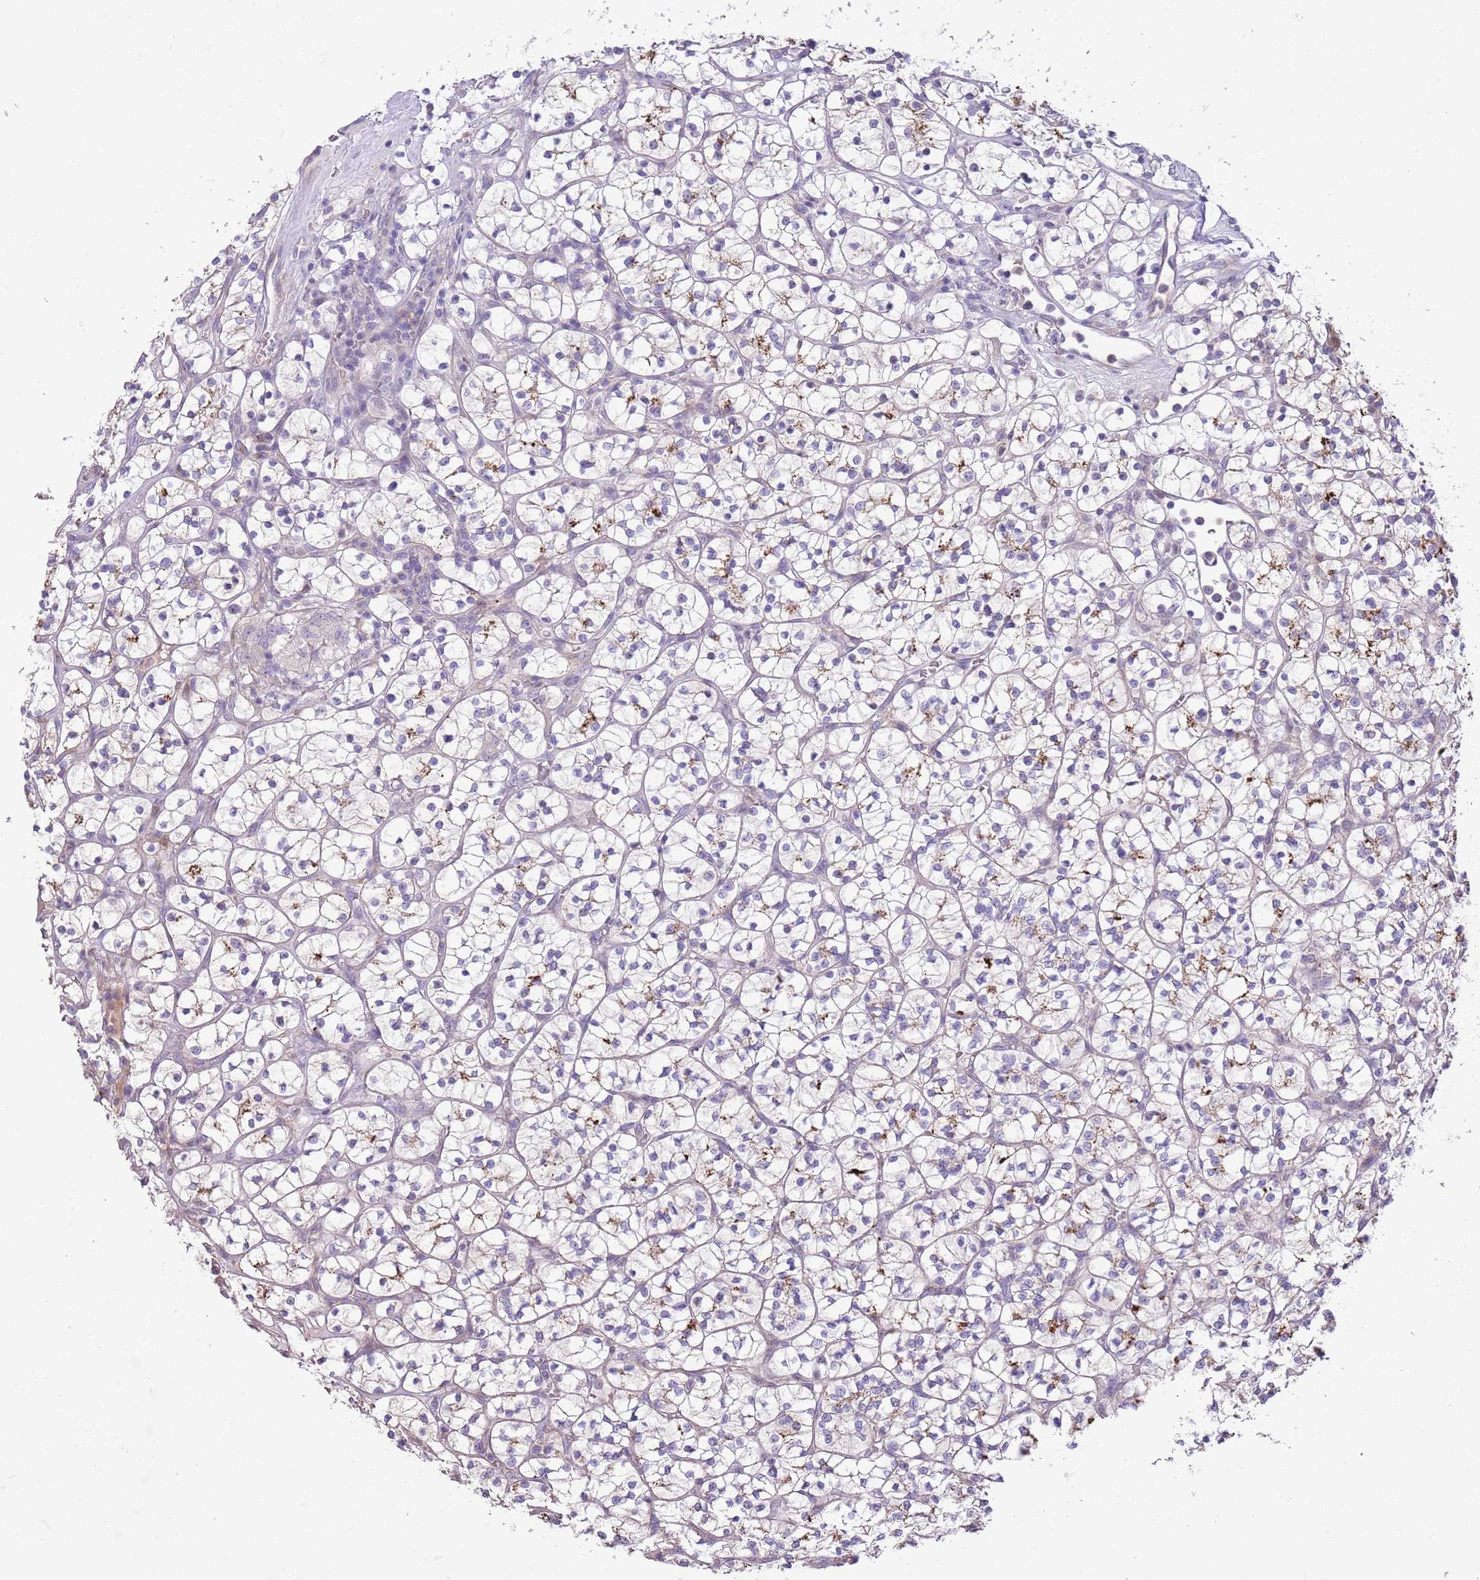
{"staining": {"intensity": "weak", "quantity": "<25%", "location": "cytoplasmic/membranous"}, "tissue": "renal cancer", "cell_type": "Tumor cells", "image_type": "cancer", "snomed": [{"axis": "morphology", "description": "Adenocarcinoma, NOS"}, {"axis": "topography", "description": "Kidney"}], "caption": "The immunohistochemistry histopathology image has no significant positivity in tumor cells of renal adenocarcinoma tissue.", "gene": "ABHD17C", "patient": {"sex": "female", "age": 64}}